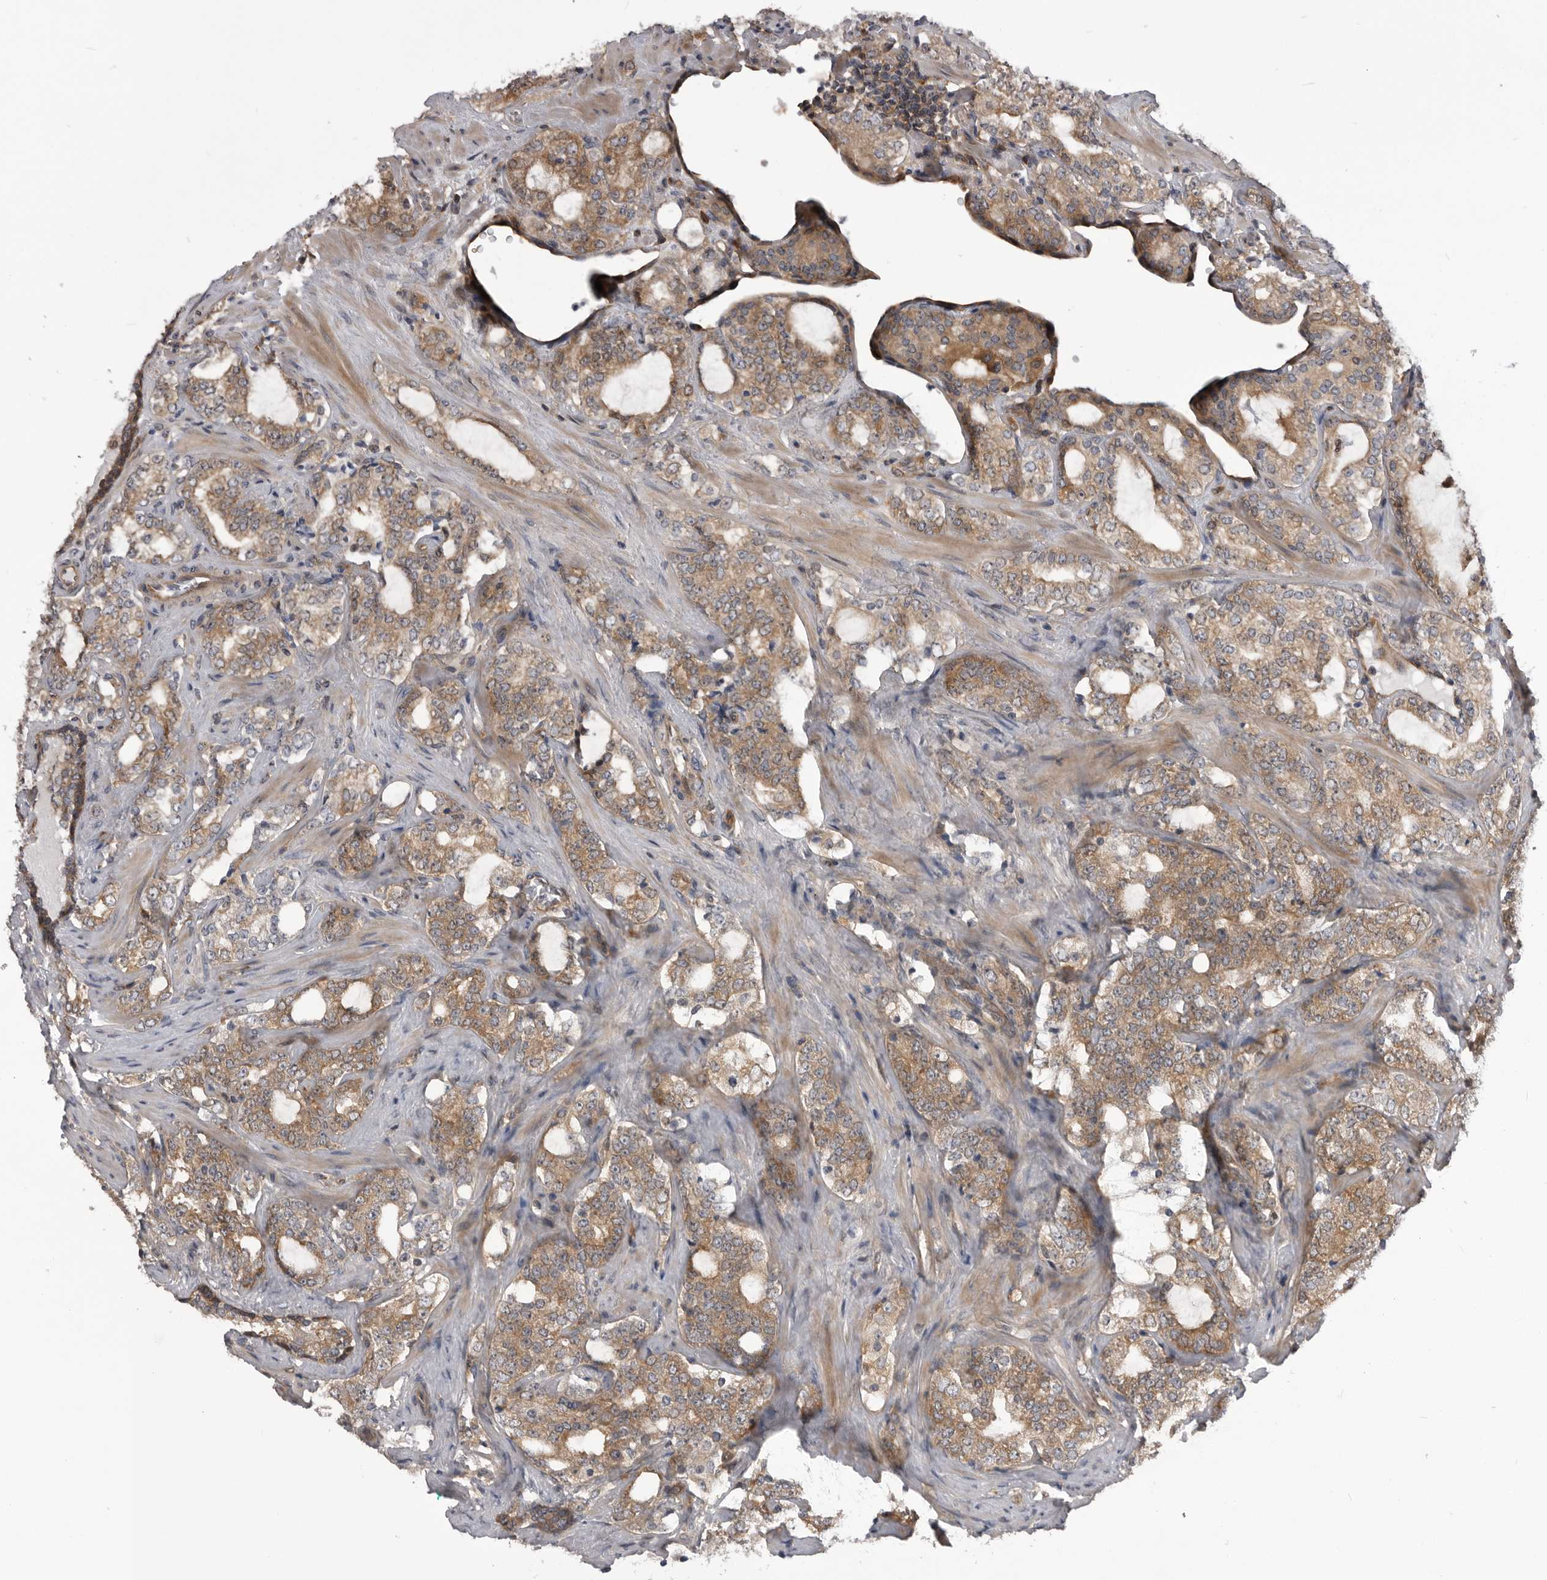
{"staining": {"intensity": "moderate", "quantity": ">75%", "location": "cytoplasmic/membranous"}, "tissue": "prostate cancer", "cell_type": "Tumor cells", "image_type": "cancer", "snomed": [{"axis": "morphology", "description": "Adenocarcinoma, High grade"}, {"axis": "topography", "description": "Prostate"}], "caption": "Protein staining of prostate cancer tissue reveals moderate cytoplasmic/membranous positivity in approximately >75% of tumor cells. The staining is performed using DAB brown chromogen to label protein expression. The nuclei are counter-stained blue using hematoxylin.", "gene": "RAB3GAP2", "patient": {"sex": "male", "age": 64}}